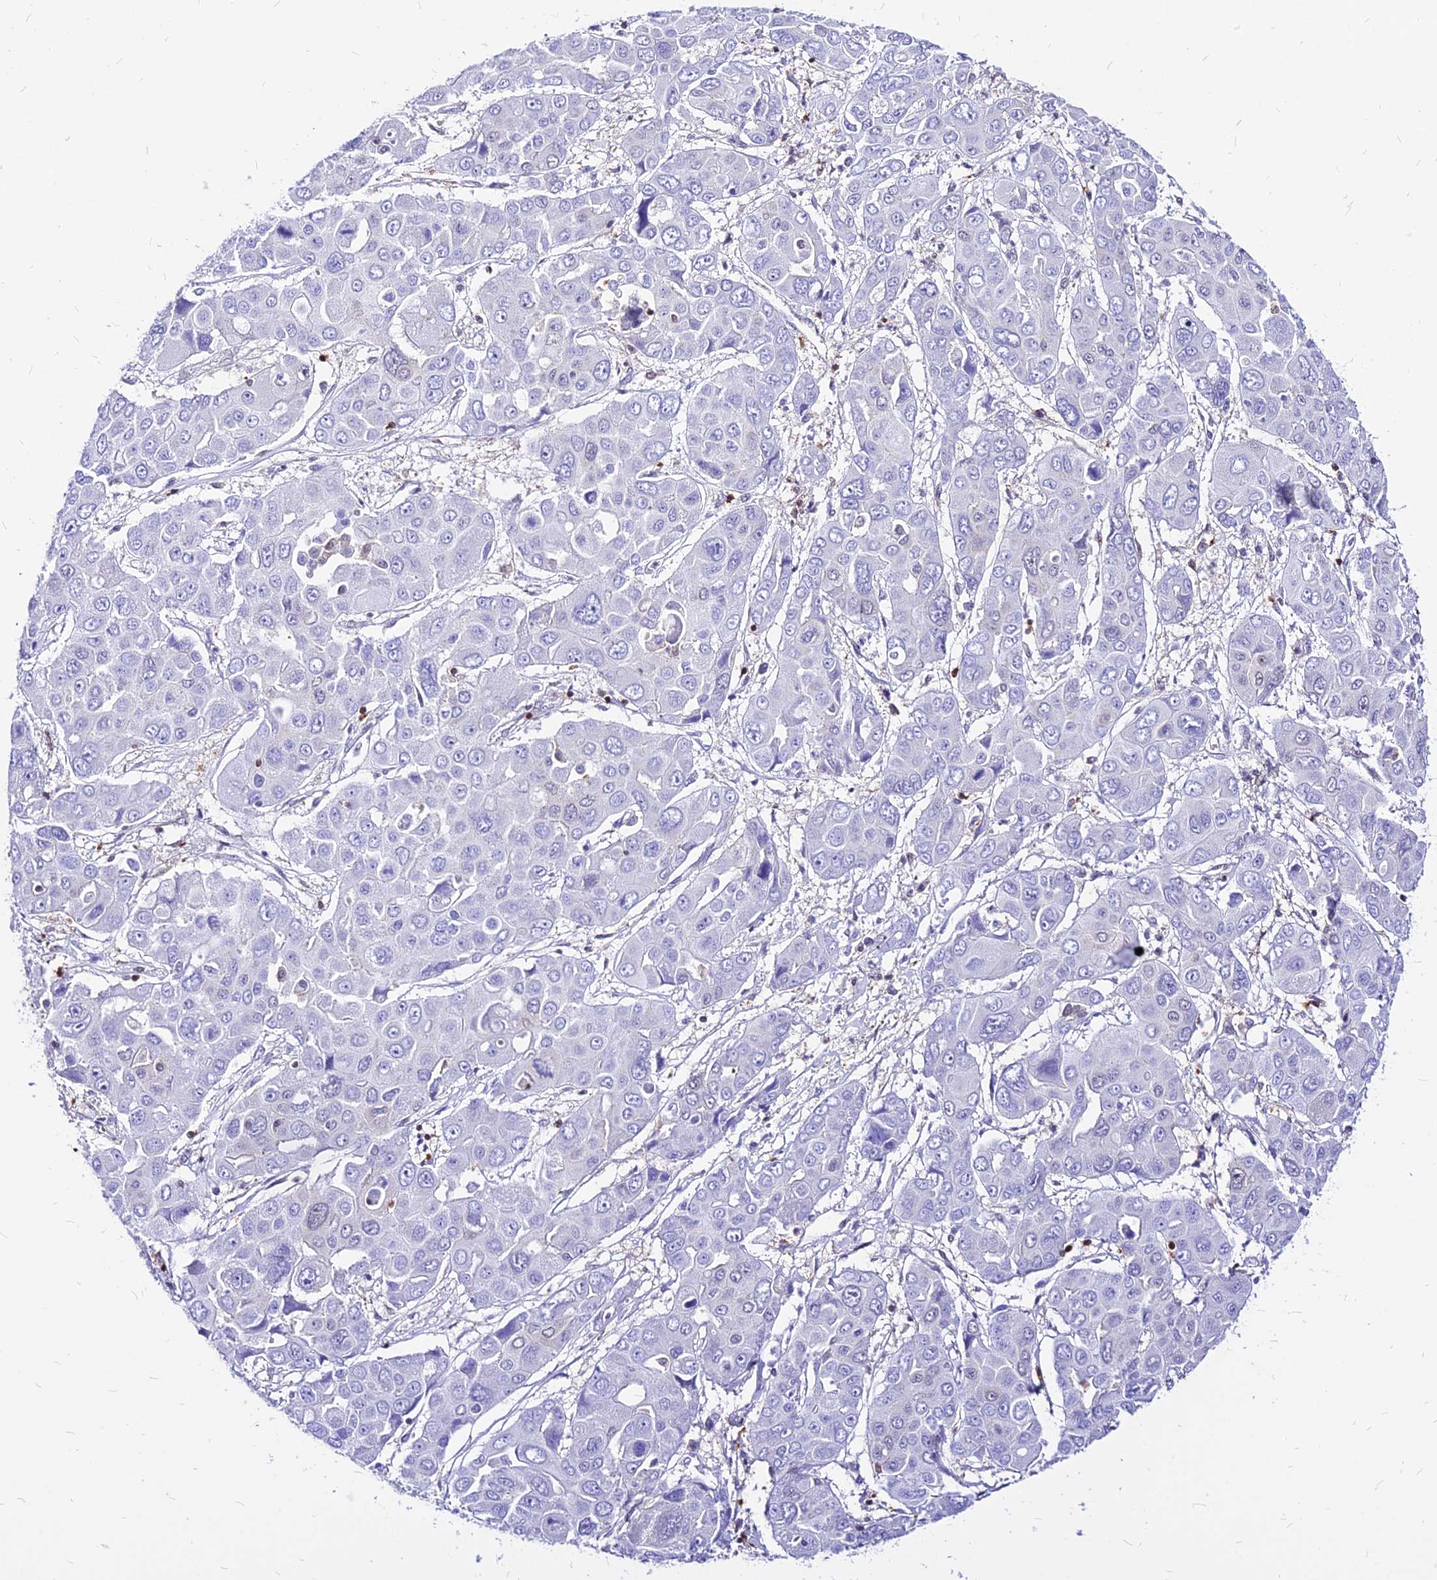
{"staining": {"intensity": "negative", "quantity": "none", "location": "none"}, "tissue": "liver cancer", "cell_type": "Tumor cells", "image_type": "cancer", "snomed": [{"axis": "morphology", "description": "Cholangiocarcinoma"}, {"axis": "topography", "description": "Liver"}], "caption": "There is no significant staining in tumor cells of cholangiocarcinoma (liver).", "gene": "PAXX", "patient": {"sex": "male", "age": 67}}